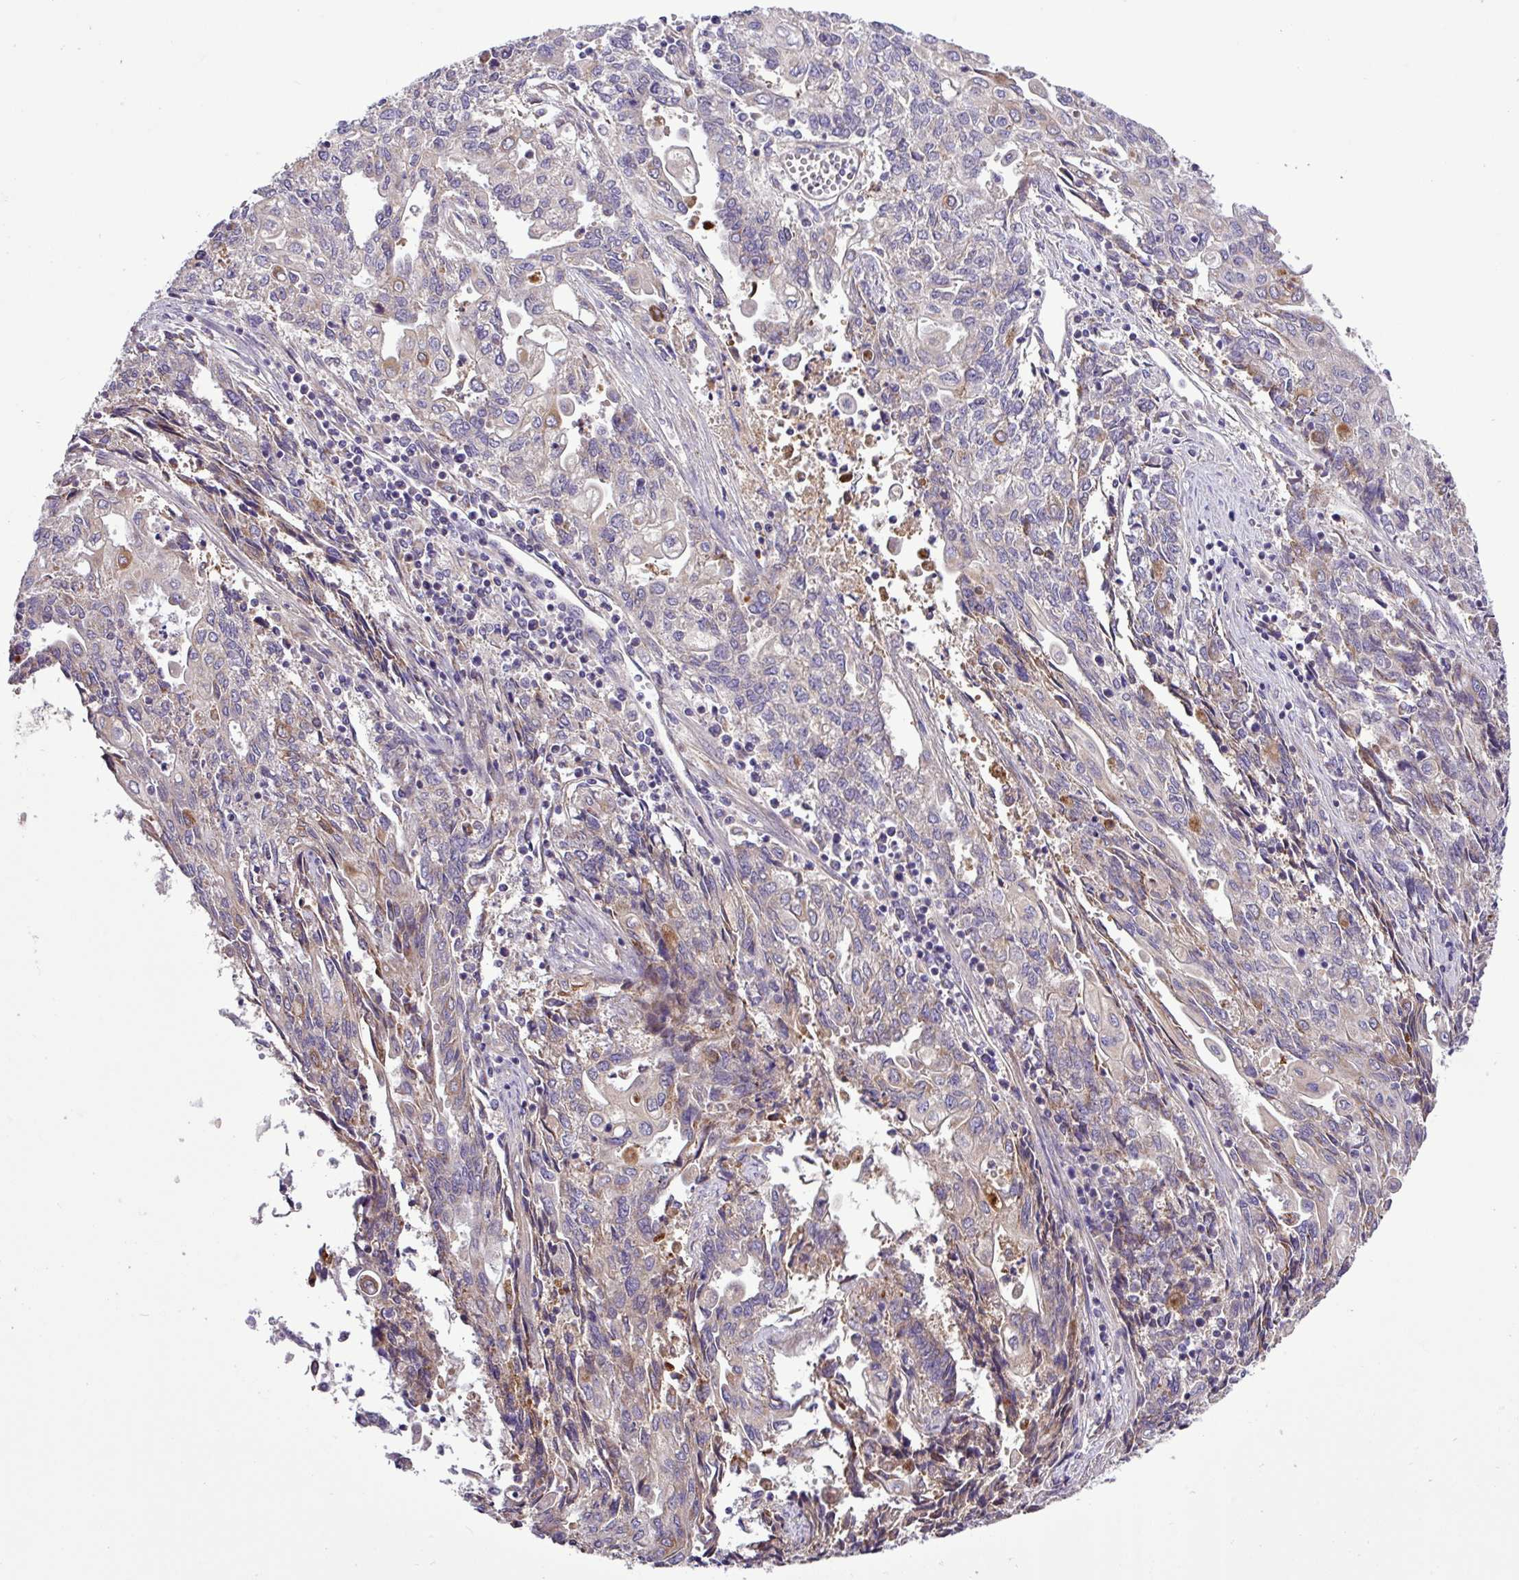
{"staining": {"intensity": "moderate", "quantity": "<25%", "location": "cytoplasmic/membranous"}, "tissue": "endometrial cancer", "cell_type": "Tumor cells", "image_type": "cancer", "snomed": [{"axis": "morphology", "description": "Adenocarcinoma, NOS"}, {"axis": "topography", "description": "Endometrium"}], "caption": "Human adenocarcinoma (endometrial) stained for a protein (brown) exhibits moderate cytoplasmic/membranous positive positivity in about <25% of tumor cells.", "gene": "CWH43", "patient": {"sex": "female", "age": 54}}